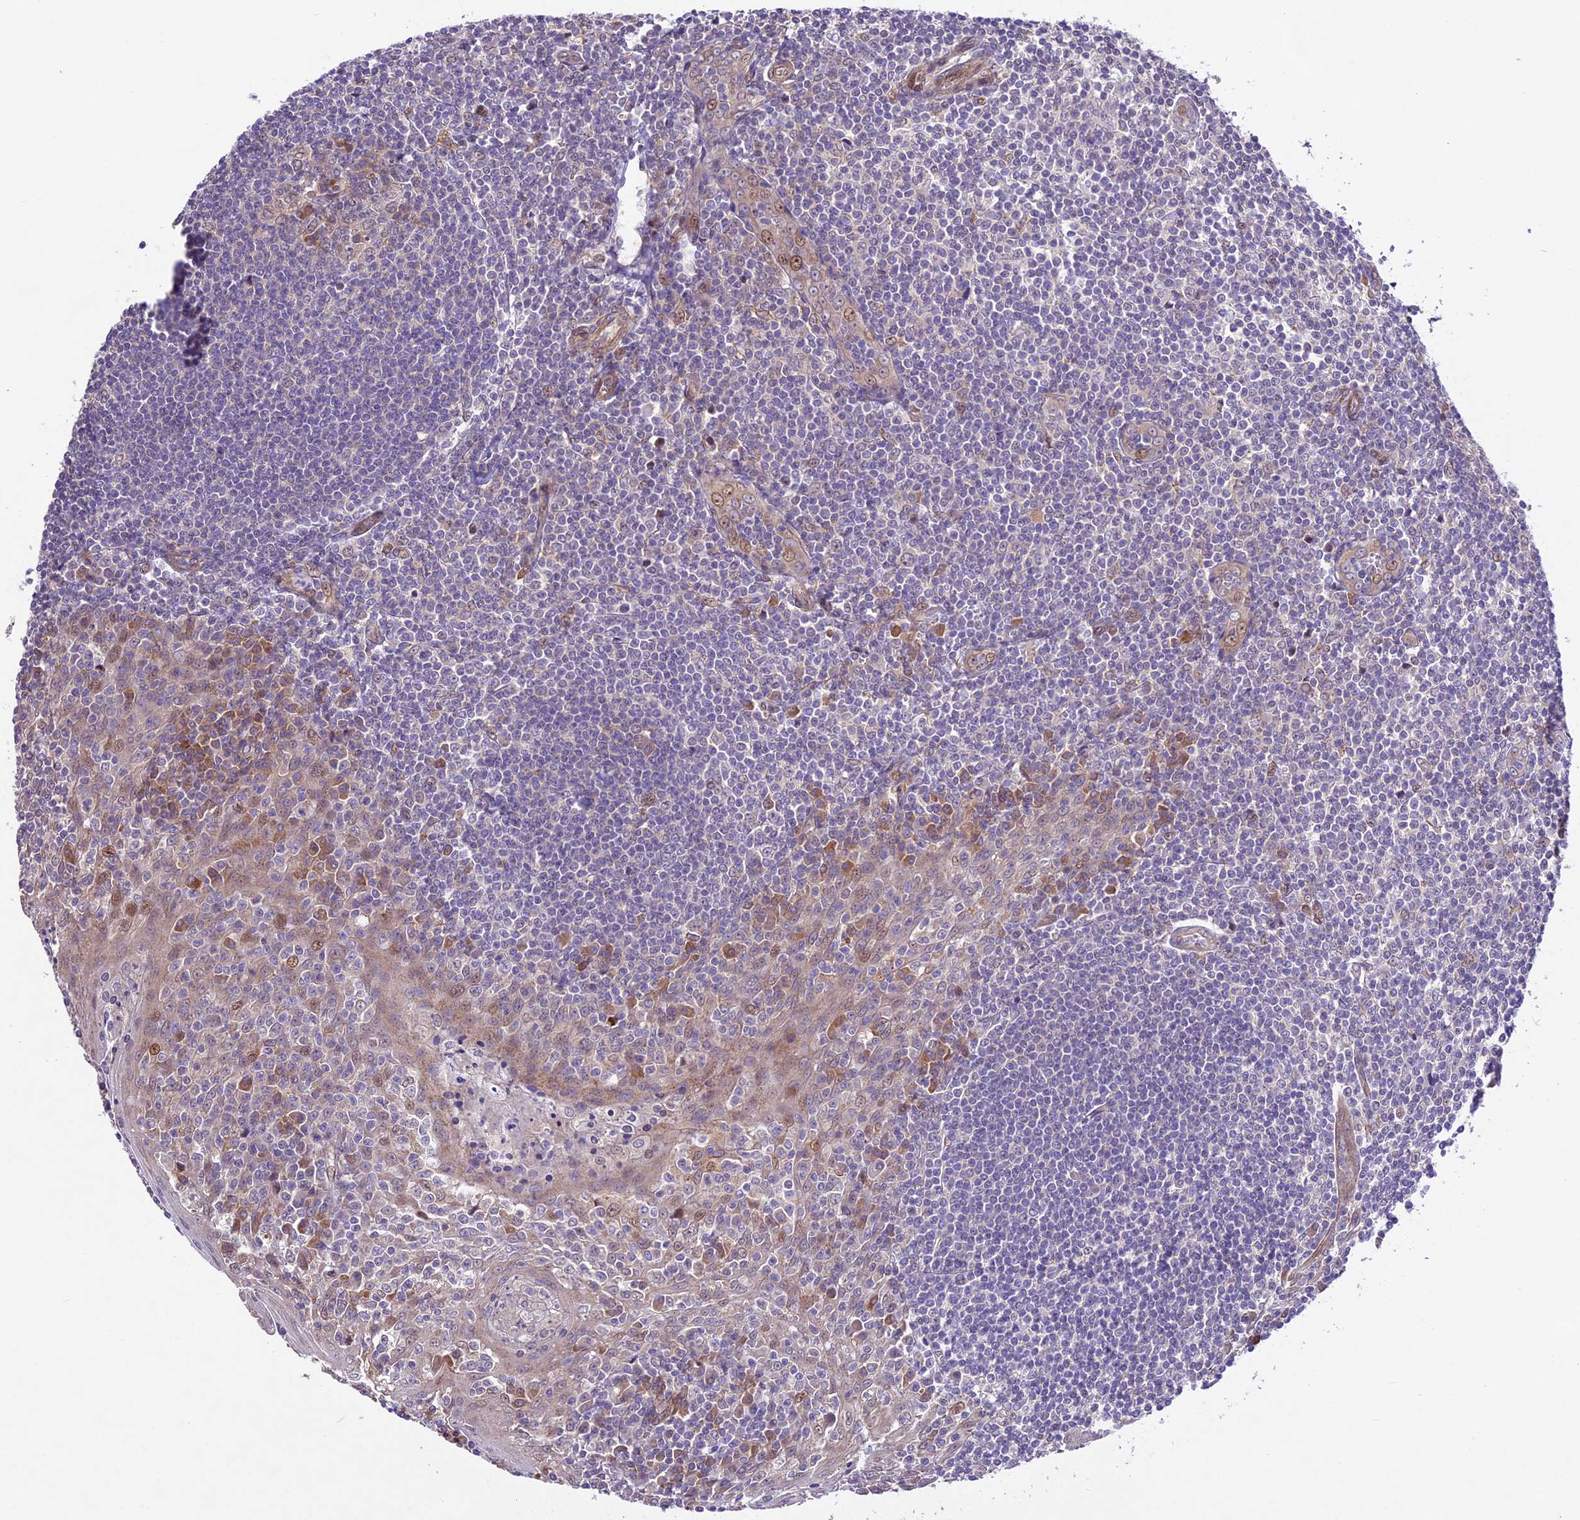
{"staining": {"intensity": "moderate", "quantity": "<25%", "location": "cytoplasmic/membranous"}, "tissue": "tonsil", "cell_type": "Germinal center cells", "image_type": "normal", "snomed": [{"axis": "morphology", "description": "Normal tissue, NOS"}, {"axis": "topography", "description": "Tonsil"}], "caption": "Tonsil stained with immunohistochemistry exhibits moderate cytoplasmic/membranous expression in approximately <25% of germinal center cells.", "gene": "CCSER1", "patient": {"sex": "male", "age": 27}}